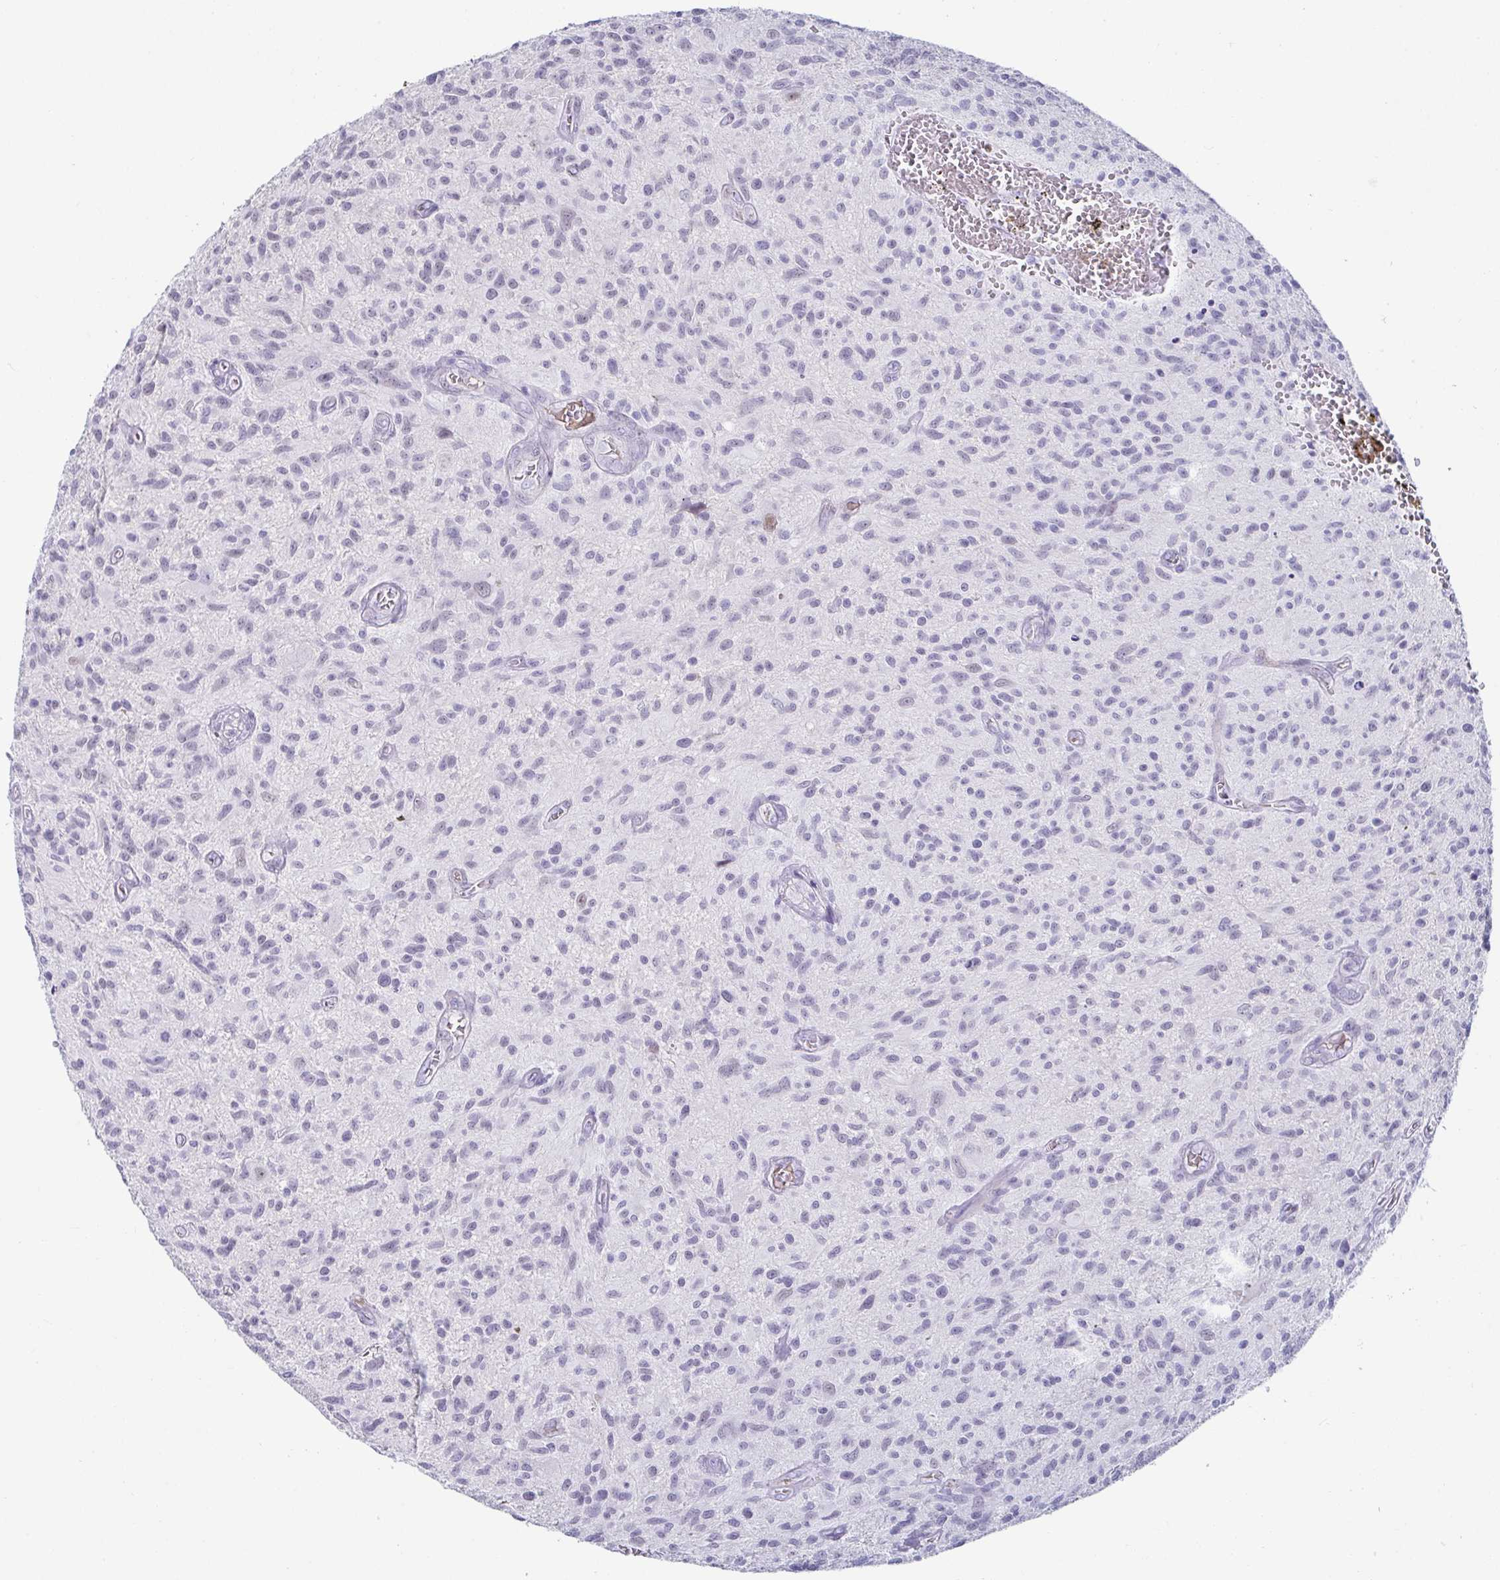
{"staining": {"intensity": "negative", "quantity": "none", "location": "none"}, "tissue": "glioma", "cell_type": "Tumor cells", "image_type": "cancer", "snomed": [{"axis": "morphology", "description": "Glioma, malignant, High grade"}, {"axis": "topography", "description": "Brain"}], "caption": "The micrograph demonstrates no staining of tumor cells in high-grade glioma (malignant).", "gene": "NPY", "patient": {"sex": "male", "age": 75}}